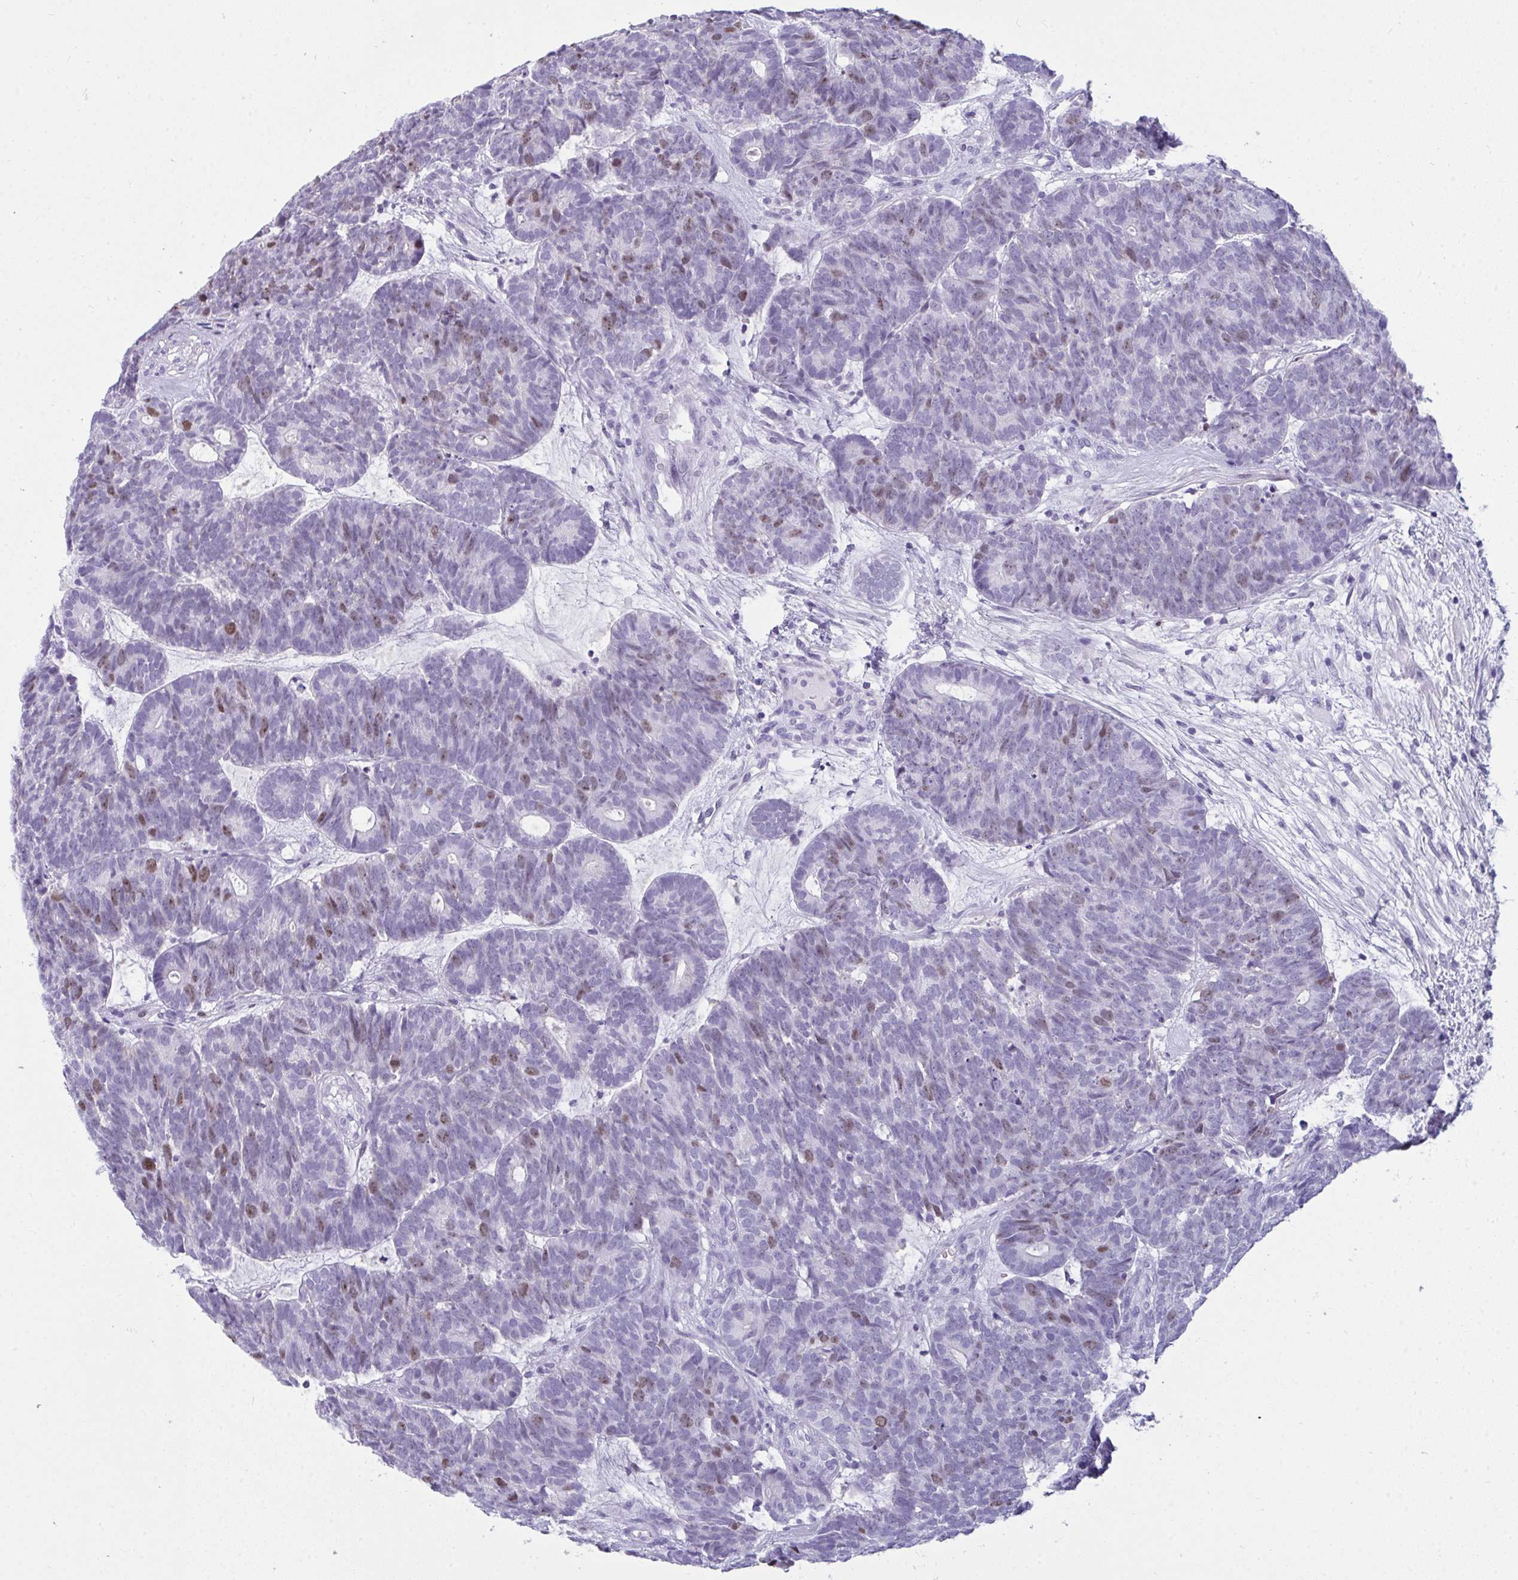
{"staining": {"intensity": "moderate", "quantity": "<25%", "location": "nuclear"}, "tissue": "head and neck cancer", "cell_type": "Tumor cells", "image_type": "cancer", "snomed": [{"axis": "morphology", "description": "Adenocarcinoma, NOS"}, {"axis": "topography", "description": "Head-Neck"}], "caption": "Head and neck cancer stained for a protein displays moderate nuclear positivity in tumor cells.", "gene": "SUZ12", "patient": {"sex": "female", "age": 81}}